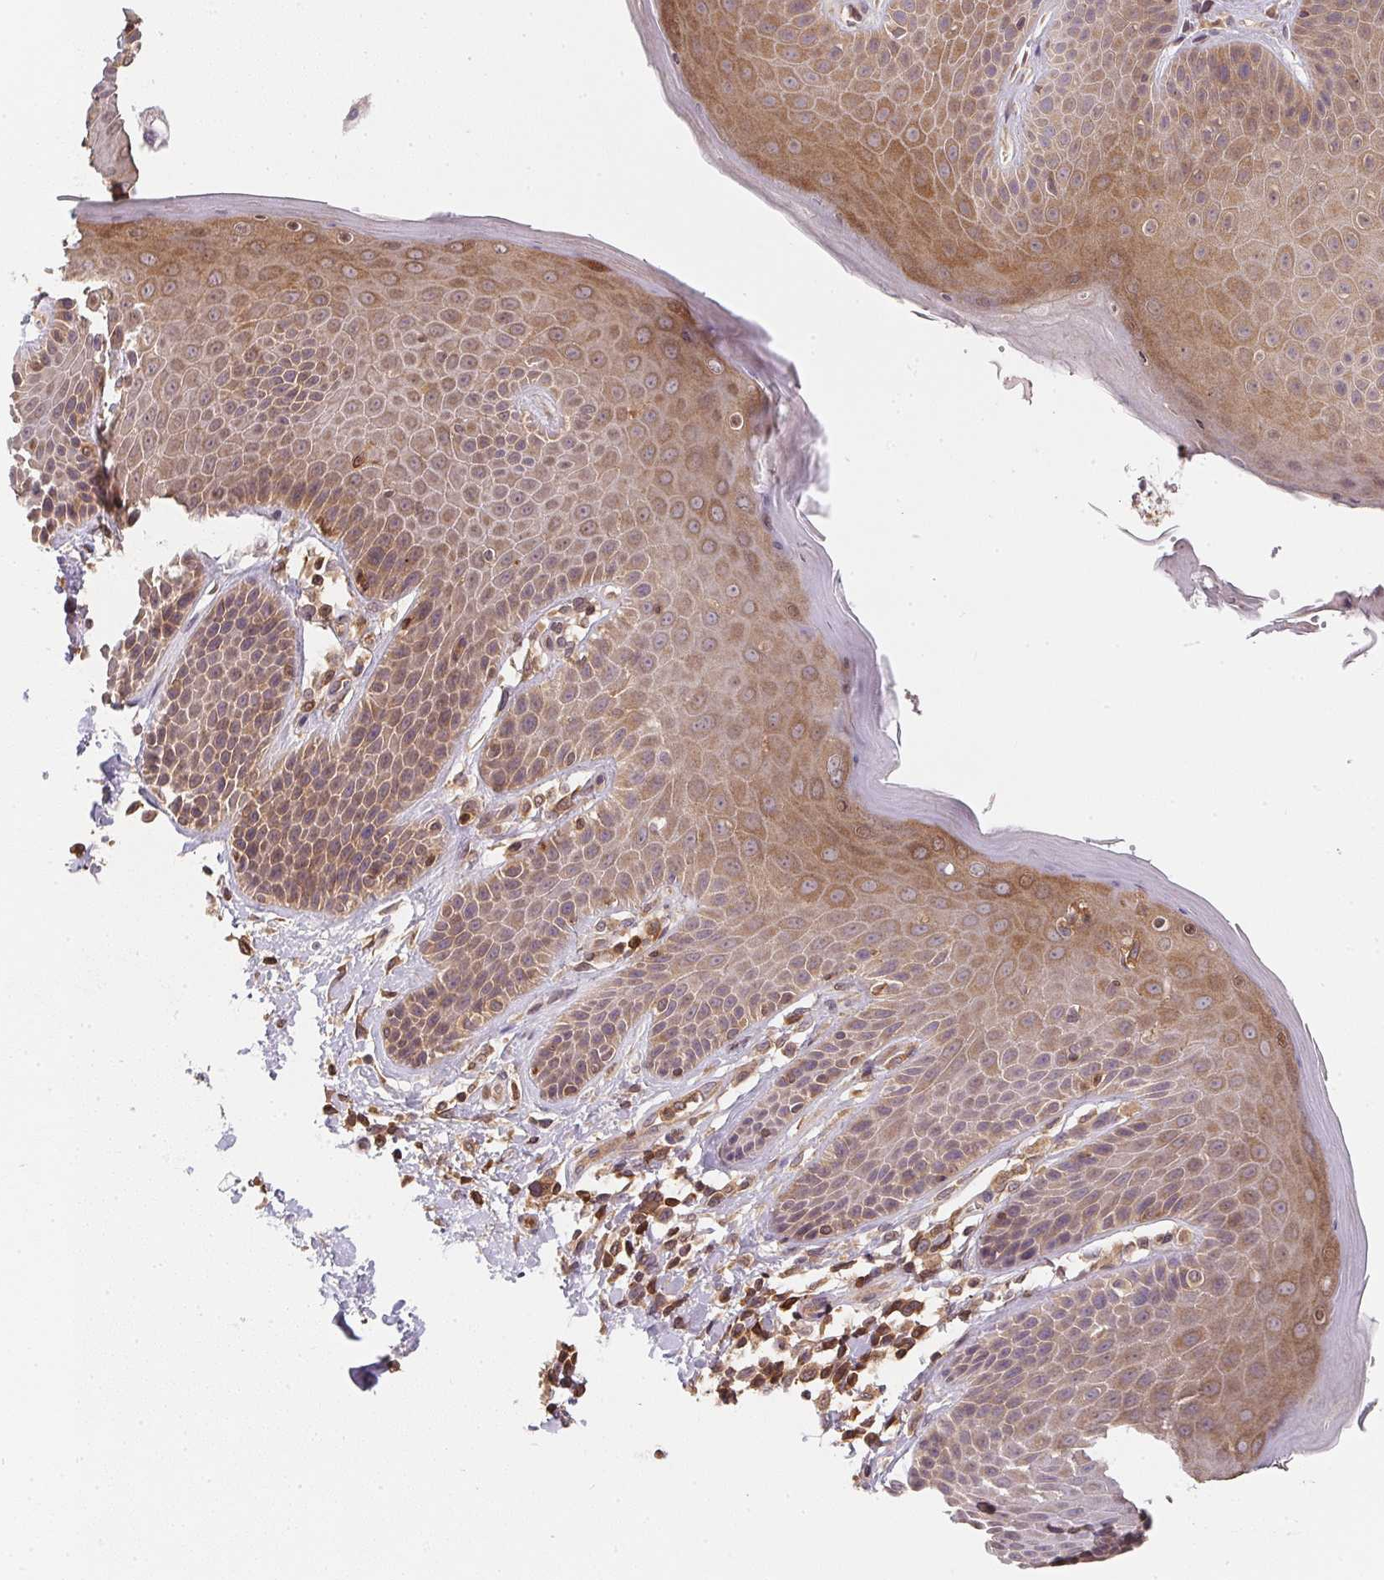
{"staining": {"intensity": "moderate", "quantity": ">75%", "location": "cytoplasmic/membranous"}, "tissue": "skin", "cell_type": "Epidermal cells", "image_type": "normal", "snomed": [{"axis": "morphology", "description": "Normal tissue, NOS"}, {"axis": "topography", "description": "Anal"}, {"axis": "topography", "description": "Peripheral nerve tissue"}], "caption": "DAB immunohistochemical staining of unremarkable skin reveals moderate cytoplasmic/membranous protein positivity in about >75% of epidermal cells. Using DAB (brown) and hematoxylin (blue) stains, captured at high magnification using brightfield microscopy.", "gene": "ANKRD13A", "patient": {"sex": "male", "age": 51}}